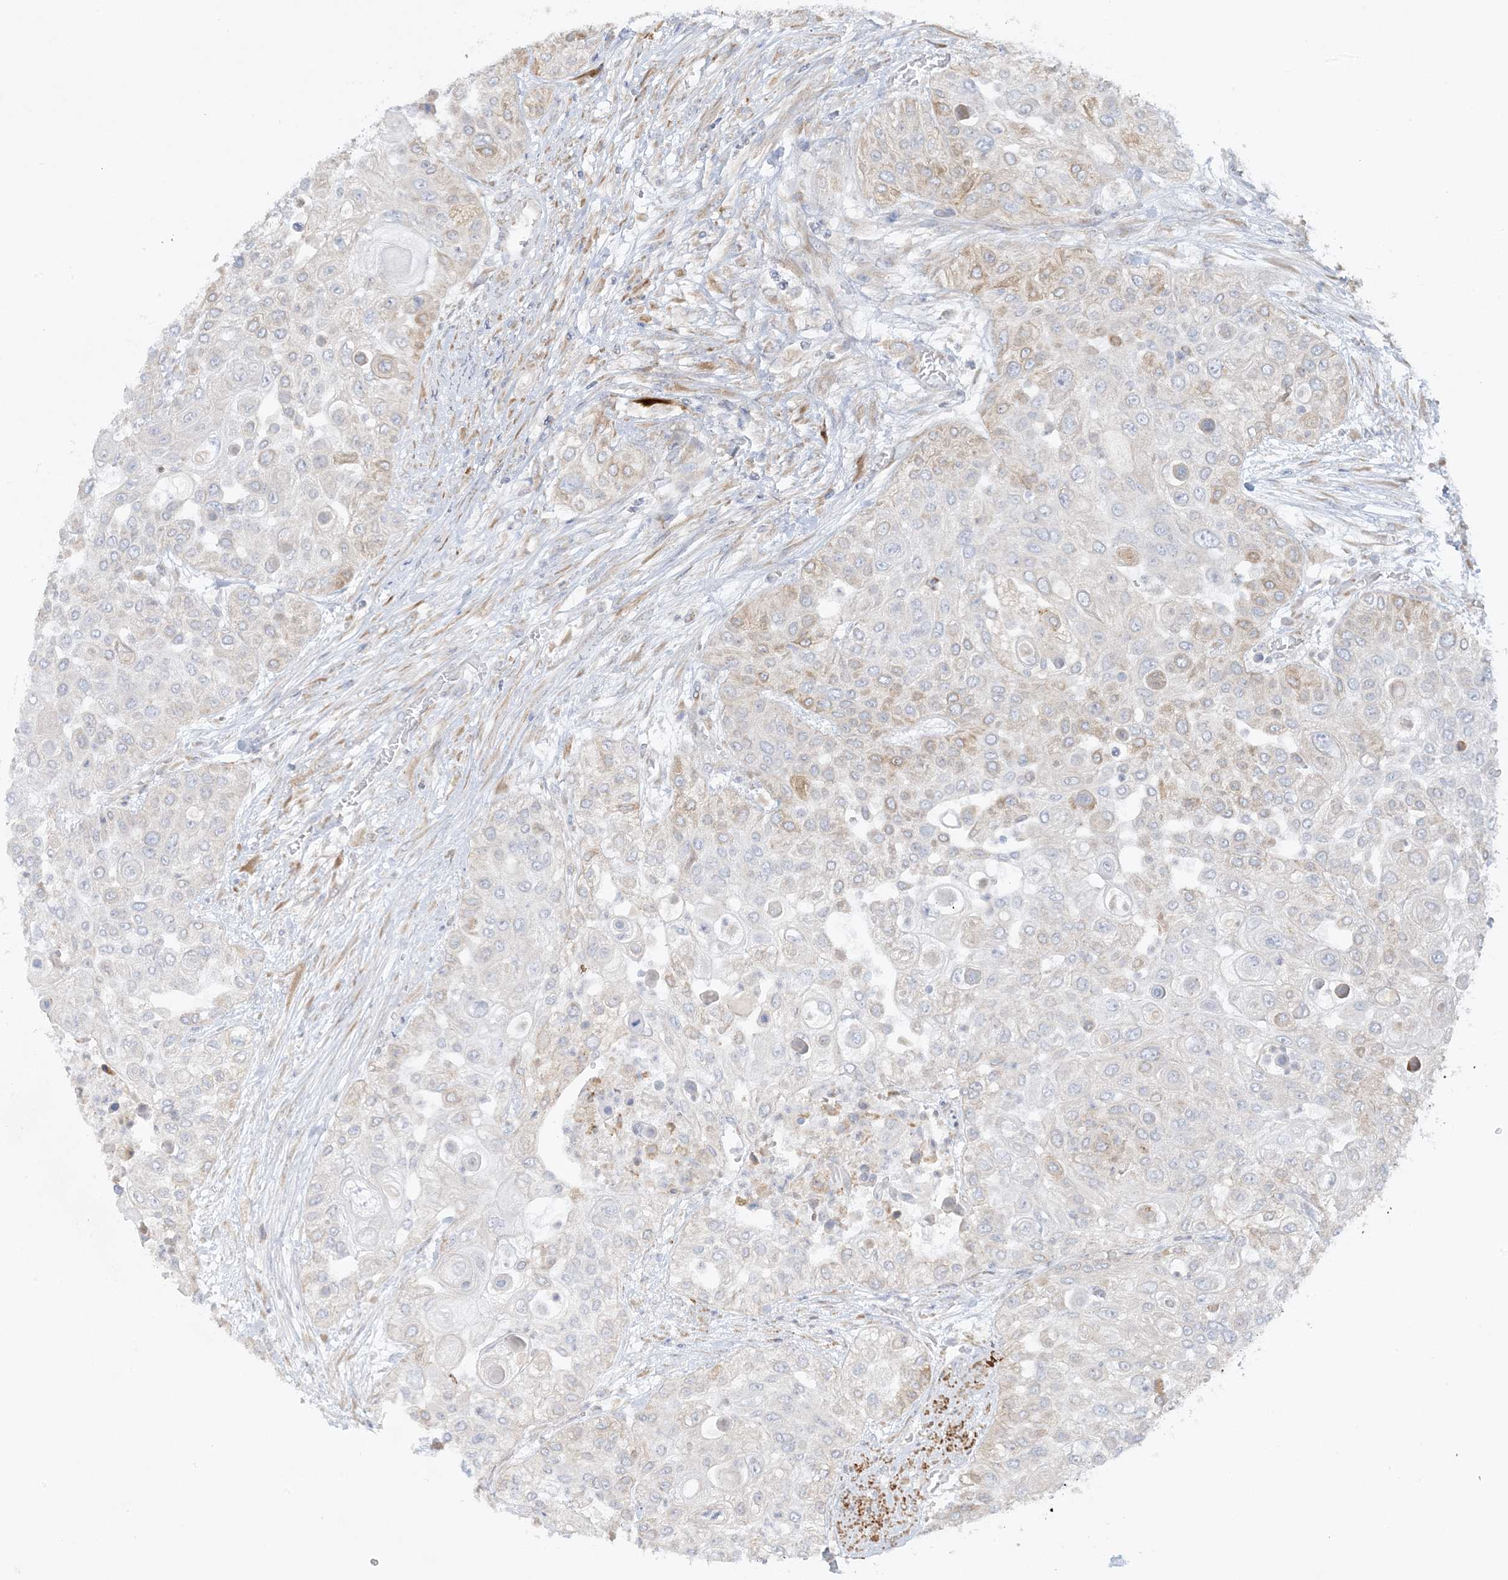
{"staining": {"intensity": "weak", "quantity": "<25%", "location": "cytoplasmic/membranous"}, "tissue": "urothelial cancer", "cell_type": "Tumor cells", "image_type": "cancer", "snomed": [{"axis": "morphology", "description": "Urothelial carcinoma, High grade"}, {"axis": "topography", "description": "Urinary bladder"}], "caption": "Urothelial cancer was stained to show a protein in brown. There is no significant positivity in tumor cells.", "gene": "THADA", "patient": {"sex": "female", "age": 79}}